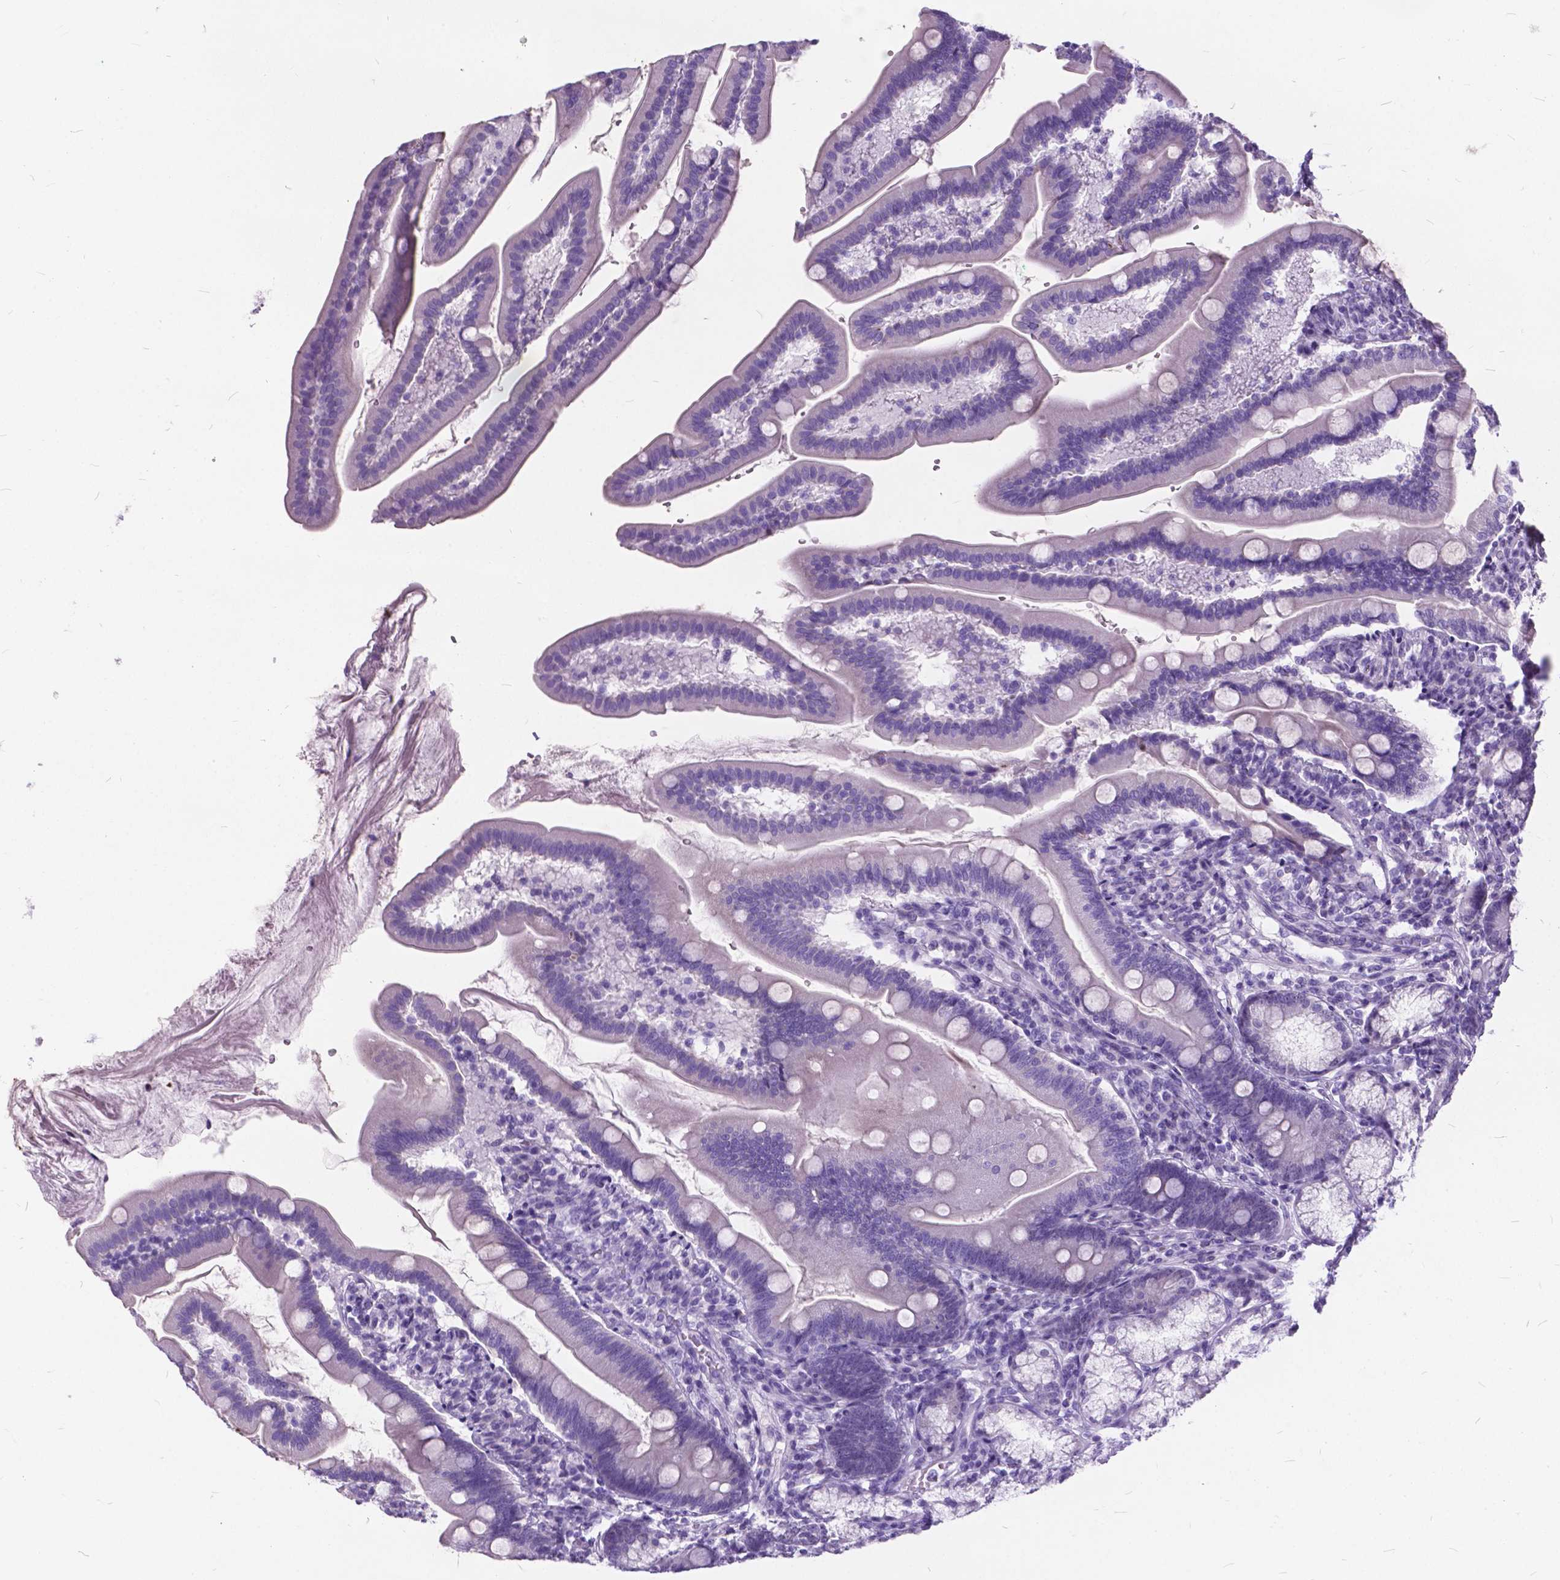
{"staining": {"intensity": "negative", "quantity": "none", "location": "none"}, "tissue": "duodenum", "cell_type": "Glandular cells", "image_type": "normal", "snomed": [{"axis": "morphology", "description": "Normal tissue, NOS"}, {"axis": "topography", "description": "Duodenum"}], "caption": "Immunohistochemical staining of normal human duodenum shows no significant expression in glandular cells. (Stains: DAB immunohistochemistry with hematoxylin counter stain, Microscopy: brightfield microscopy at high magnification).", "gene": "BSND", "patient": {"sex": "female", "age": 67}}